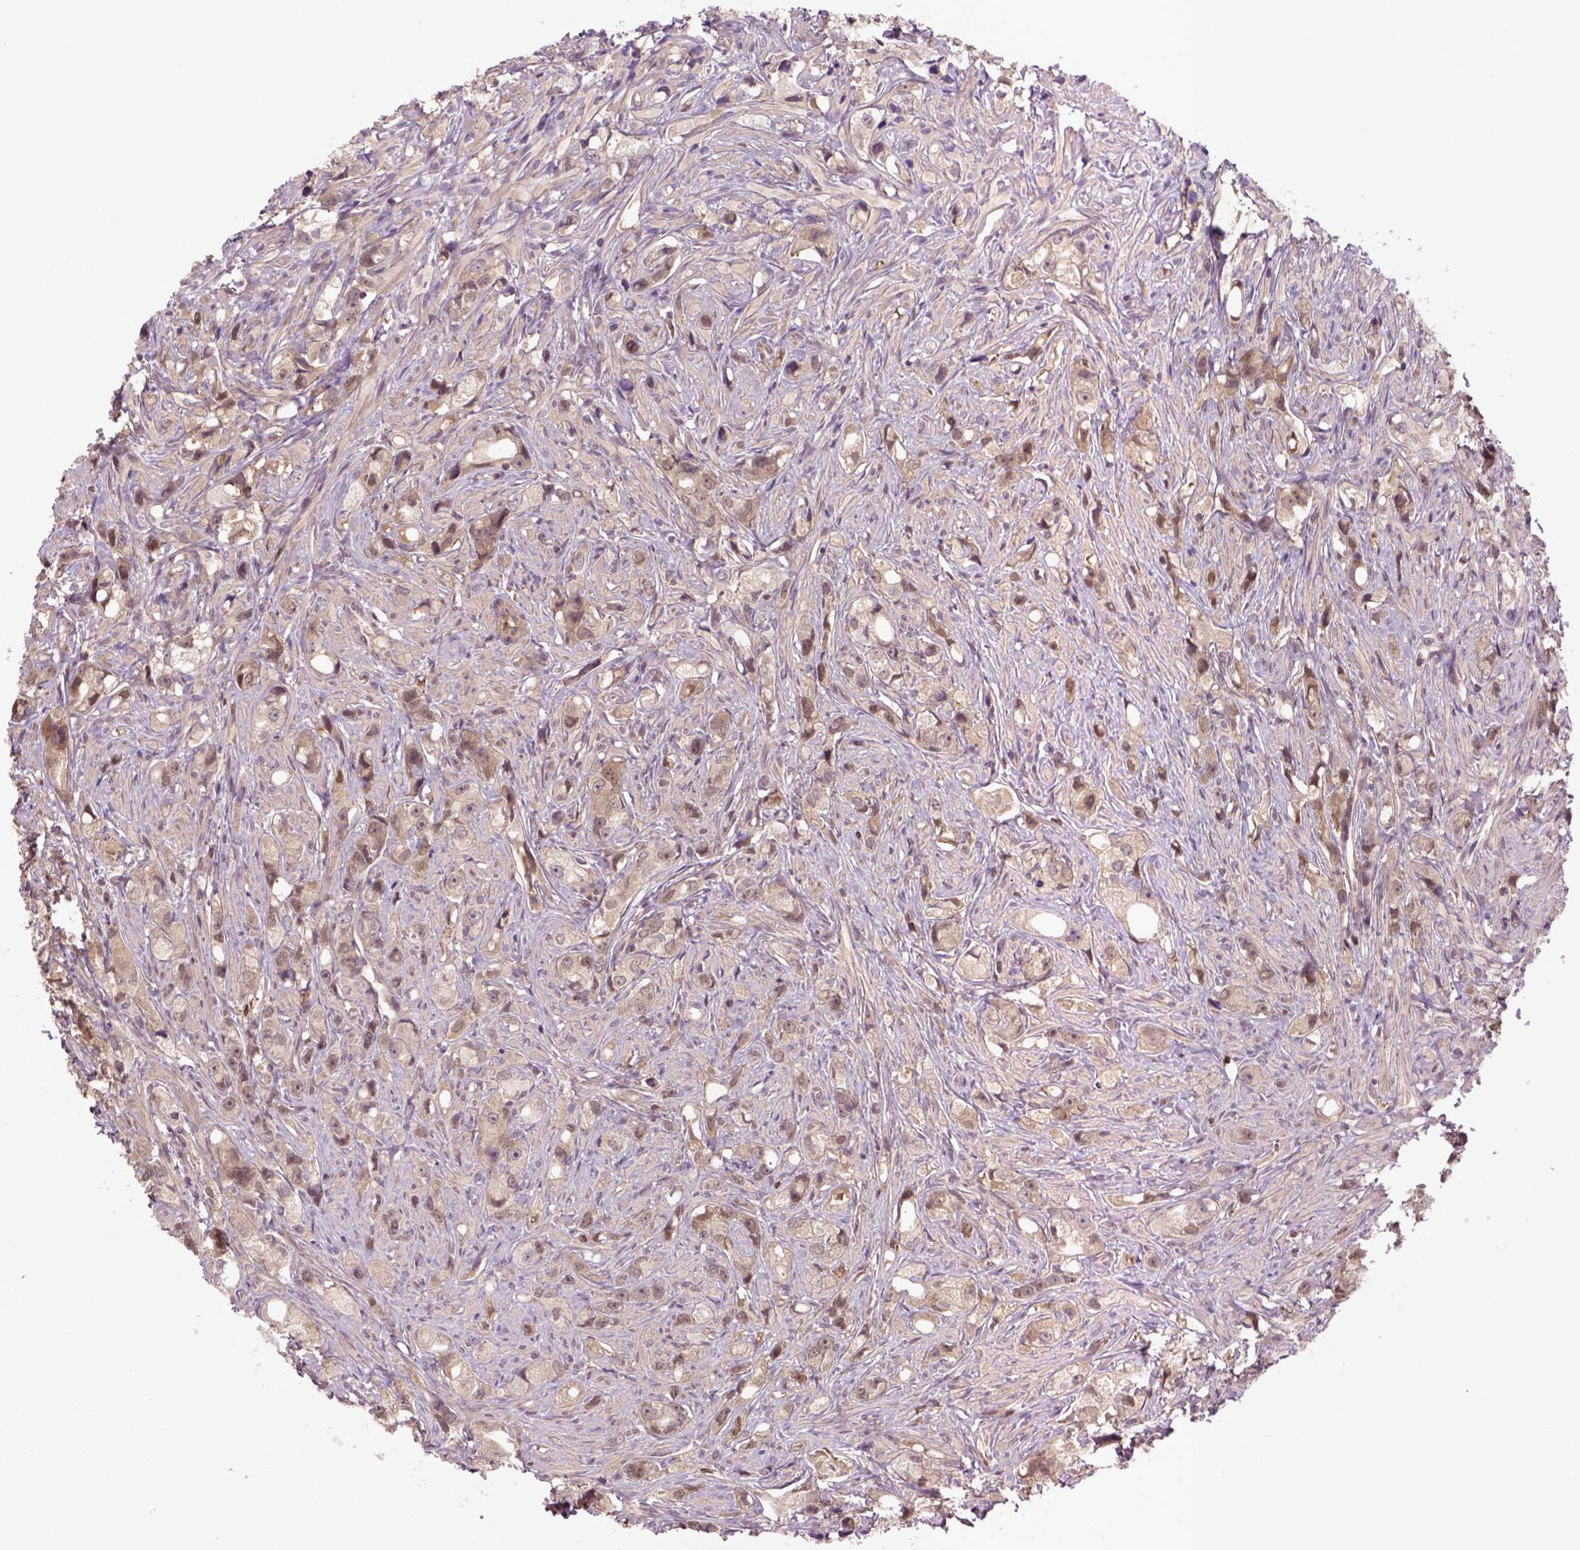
{"staining": {"intensity": "moderate", "quantity": ">75%", "location": "cytoplasmic/membranous"}, "tissue": "prostate cancer", "cell_type": "Tumor cells", "image_type": "cancer", "snomed": [{"axis": "morphology", "description": "Adenocarcinoma, High grade"}, {"axis": "topography", "description": "Prostate"}], "caption": "A brown stain labels moderate cytoplasmic/membranous expression of a protein in human prostate cancer (high-grade adenocarcinoma) tumor cells.", "gene": "HSPBP1", "patient": {"sex": "male", "age": 75}}